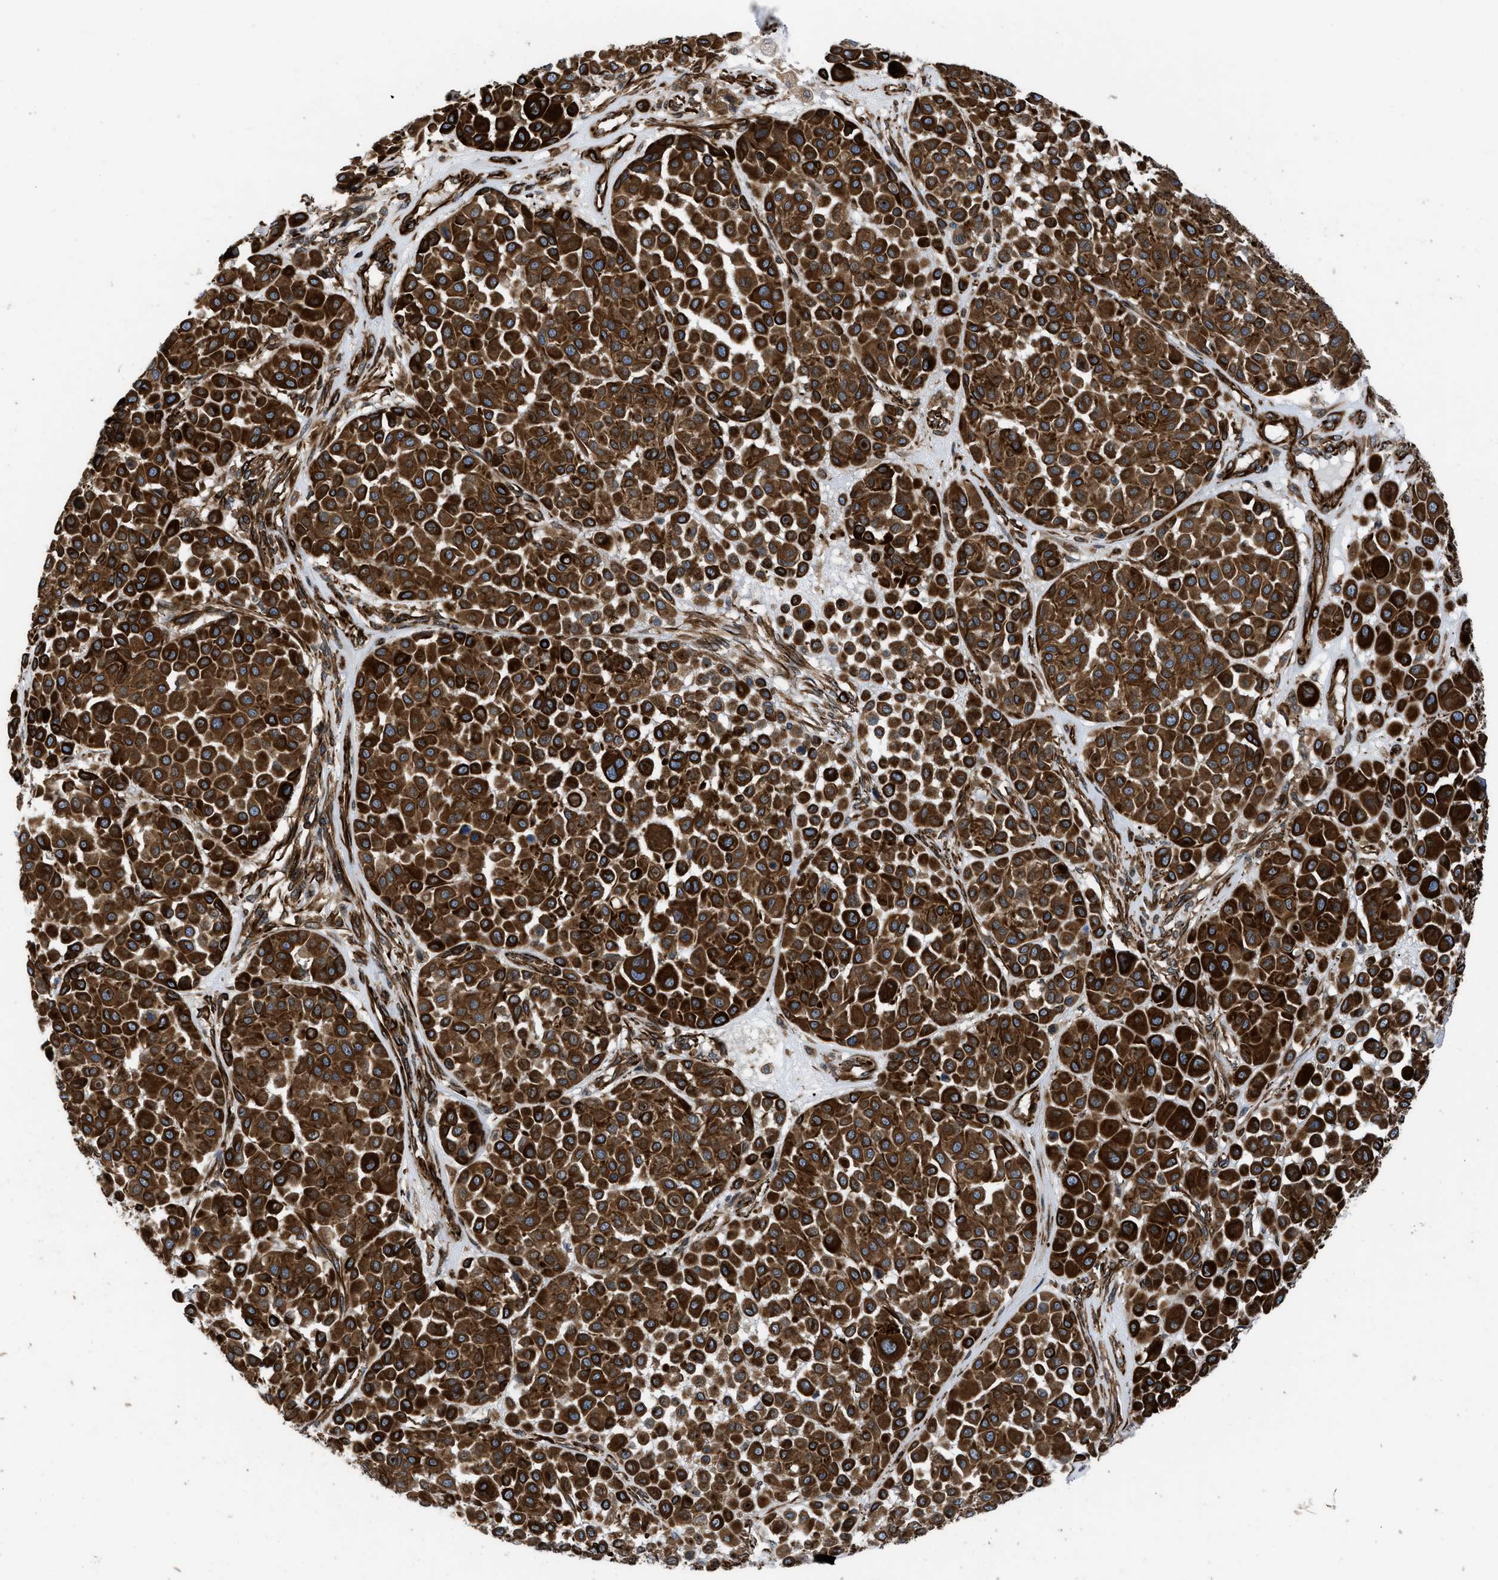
{"staining": {"intensity": "strong", "quantity": ">75%", "location": "cytoplasmic/membranous"}, "tissue": "melanoma", "cell_type": "Tumor cells", "image_type": "cancer", "snomed": [{"axis": "morphology", "description": "Malignant melanoma, Metastatic site"}, {"axis": "topography", "description": "Soft tissue"}], "caption": "Tumor cells demonstrate high levels of strong cytoplasmic/membranous expression in about >75% of cells in malignant melanoma (metastatic site).", "gene": "PTPRE", "patient": {"sex": "male", "age": 41}}